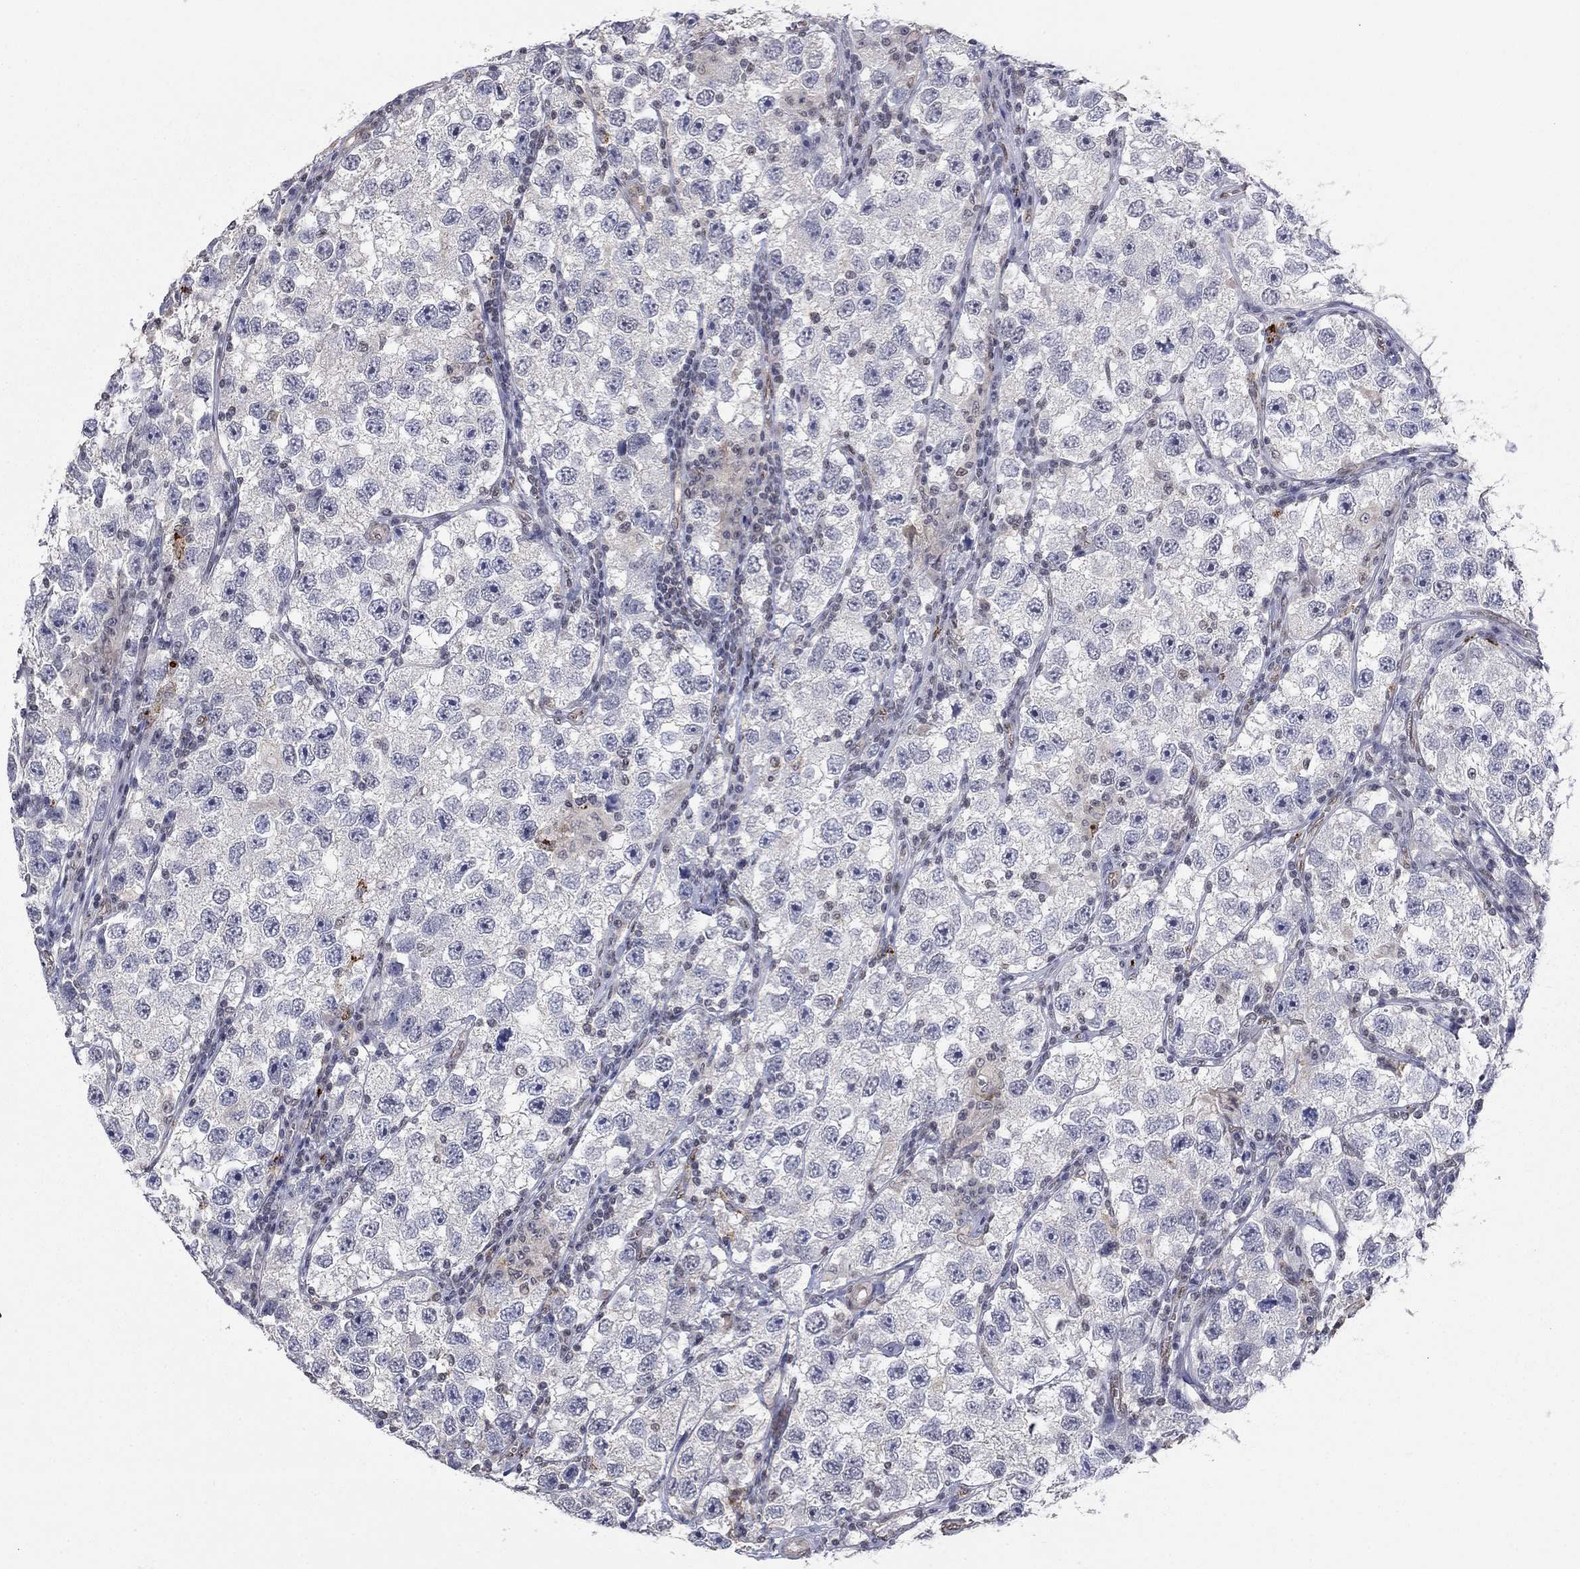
{"staining": {"intensity": "negative", "quantity": "none", "location": "none"}, "tissue": "testis cancer", "cell_type": "Tumor cells", "image_type": "cancer", "snomed": [{"axis": "morphology", "description": "Seminoma, NOS"}, {"axis": "topography", "description": "Testis"}], "caption": "Tumor cells are negative for protein expression in human testis cancer.", "gene": "GRIA3", "patient": {"sex": "male", "age": 26}}